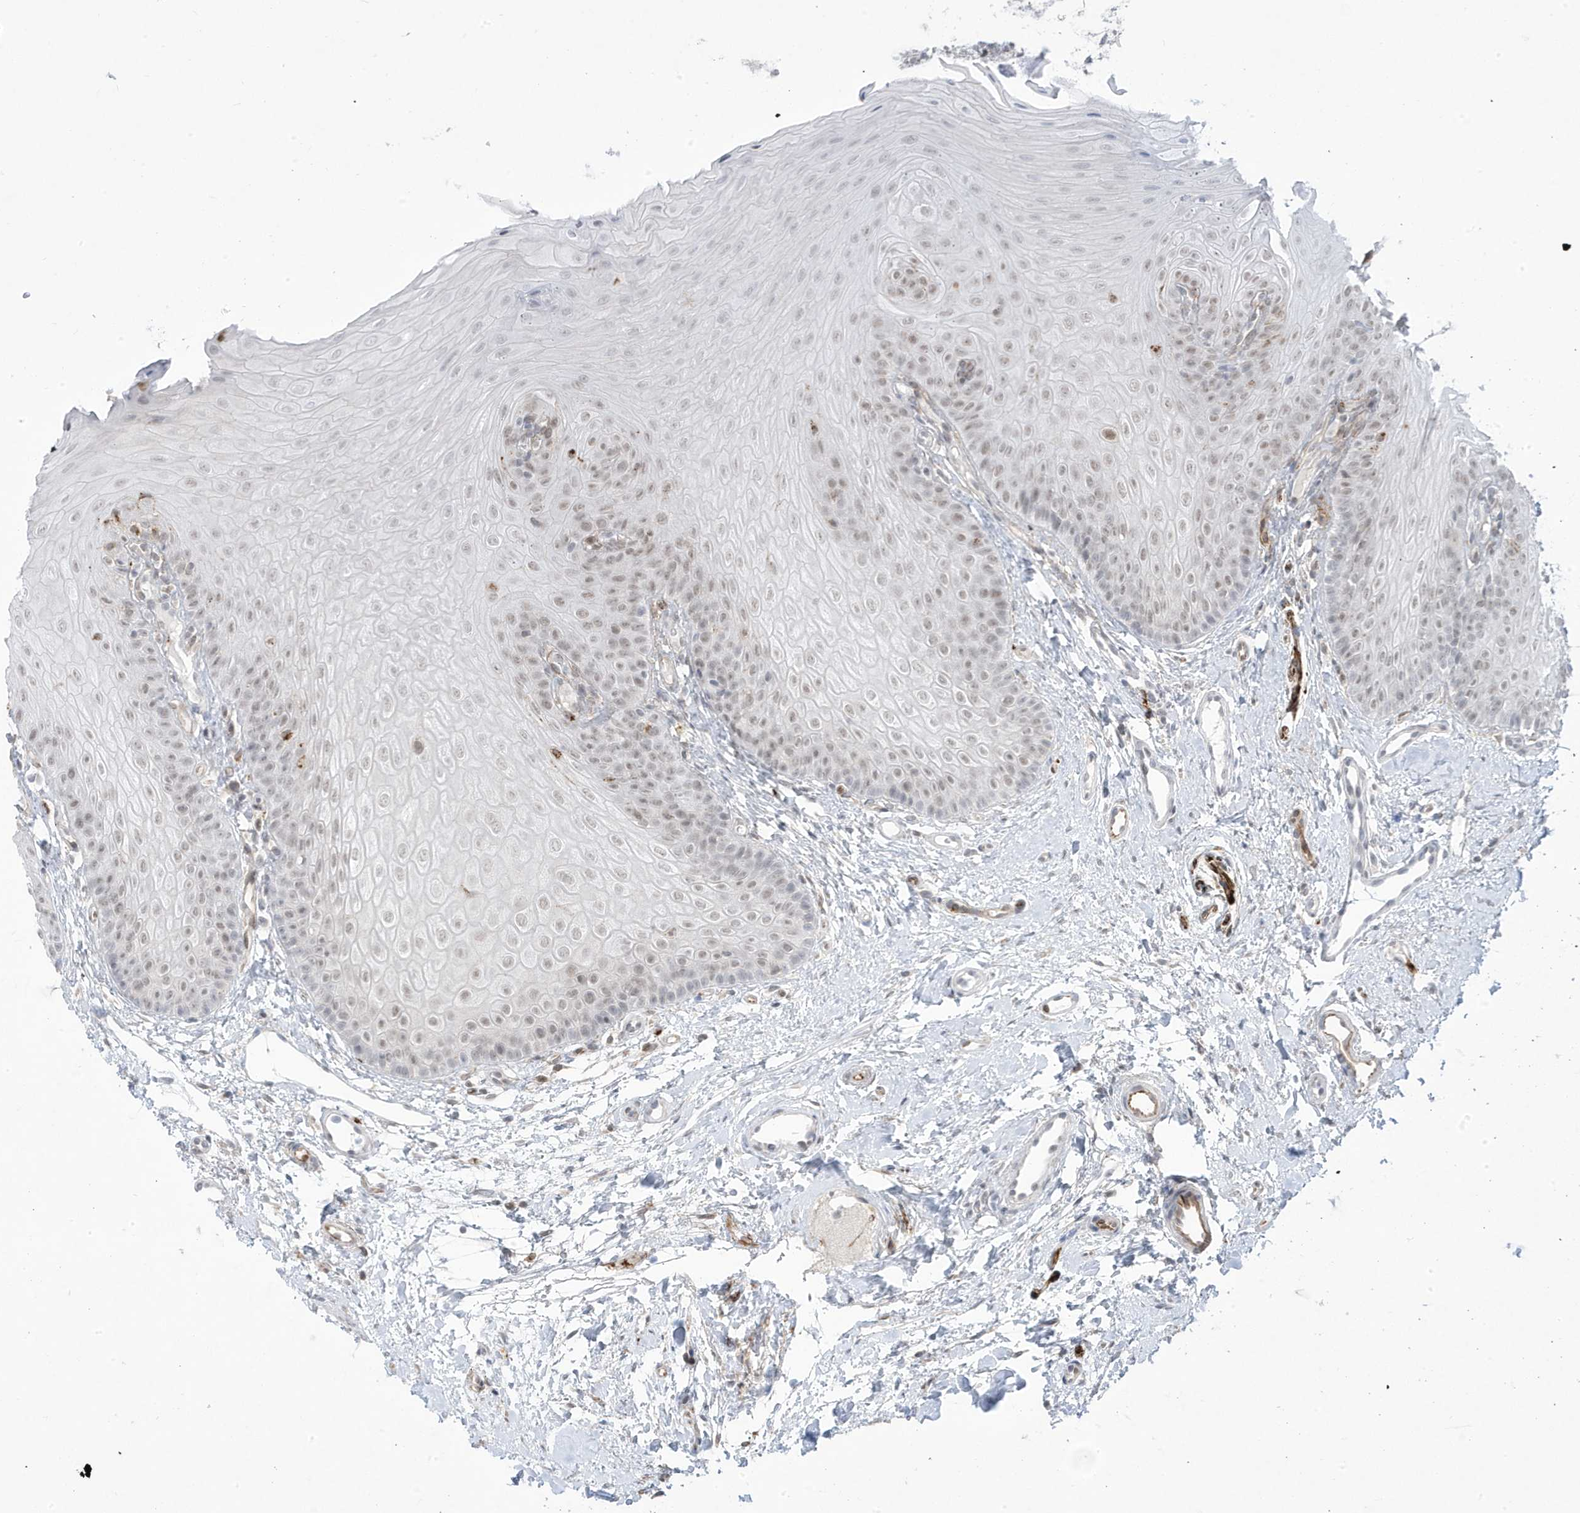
{"staining": {"intensity": "moderate", "quantity": "25%-75%", "location": "nuclear"}, "tissue": "oral mucosa", "cell_type": "Squamous epithelial cells", "image_type": "normal", "snomed": [{"axis": "morphology", "description": "Normal tissue, NOS"}, {"axis": "topography", "description": "Oral tissue"}], "caption": "Moderate nuclear positivity is seen in approximately 25%-75% of squamous epithelial cells in normal oral mucosa.", "gene": "ADAMTSL3", "patient": {"sex": "female", "age": 68}}